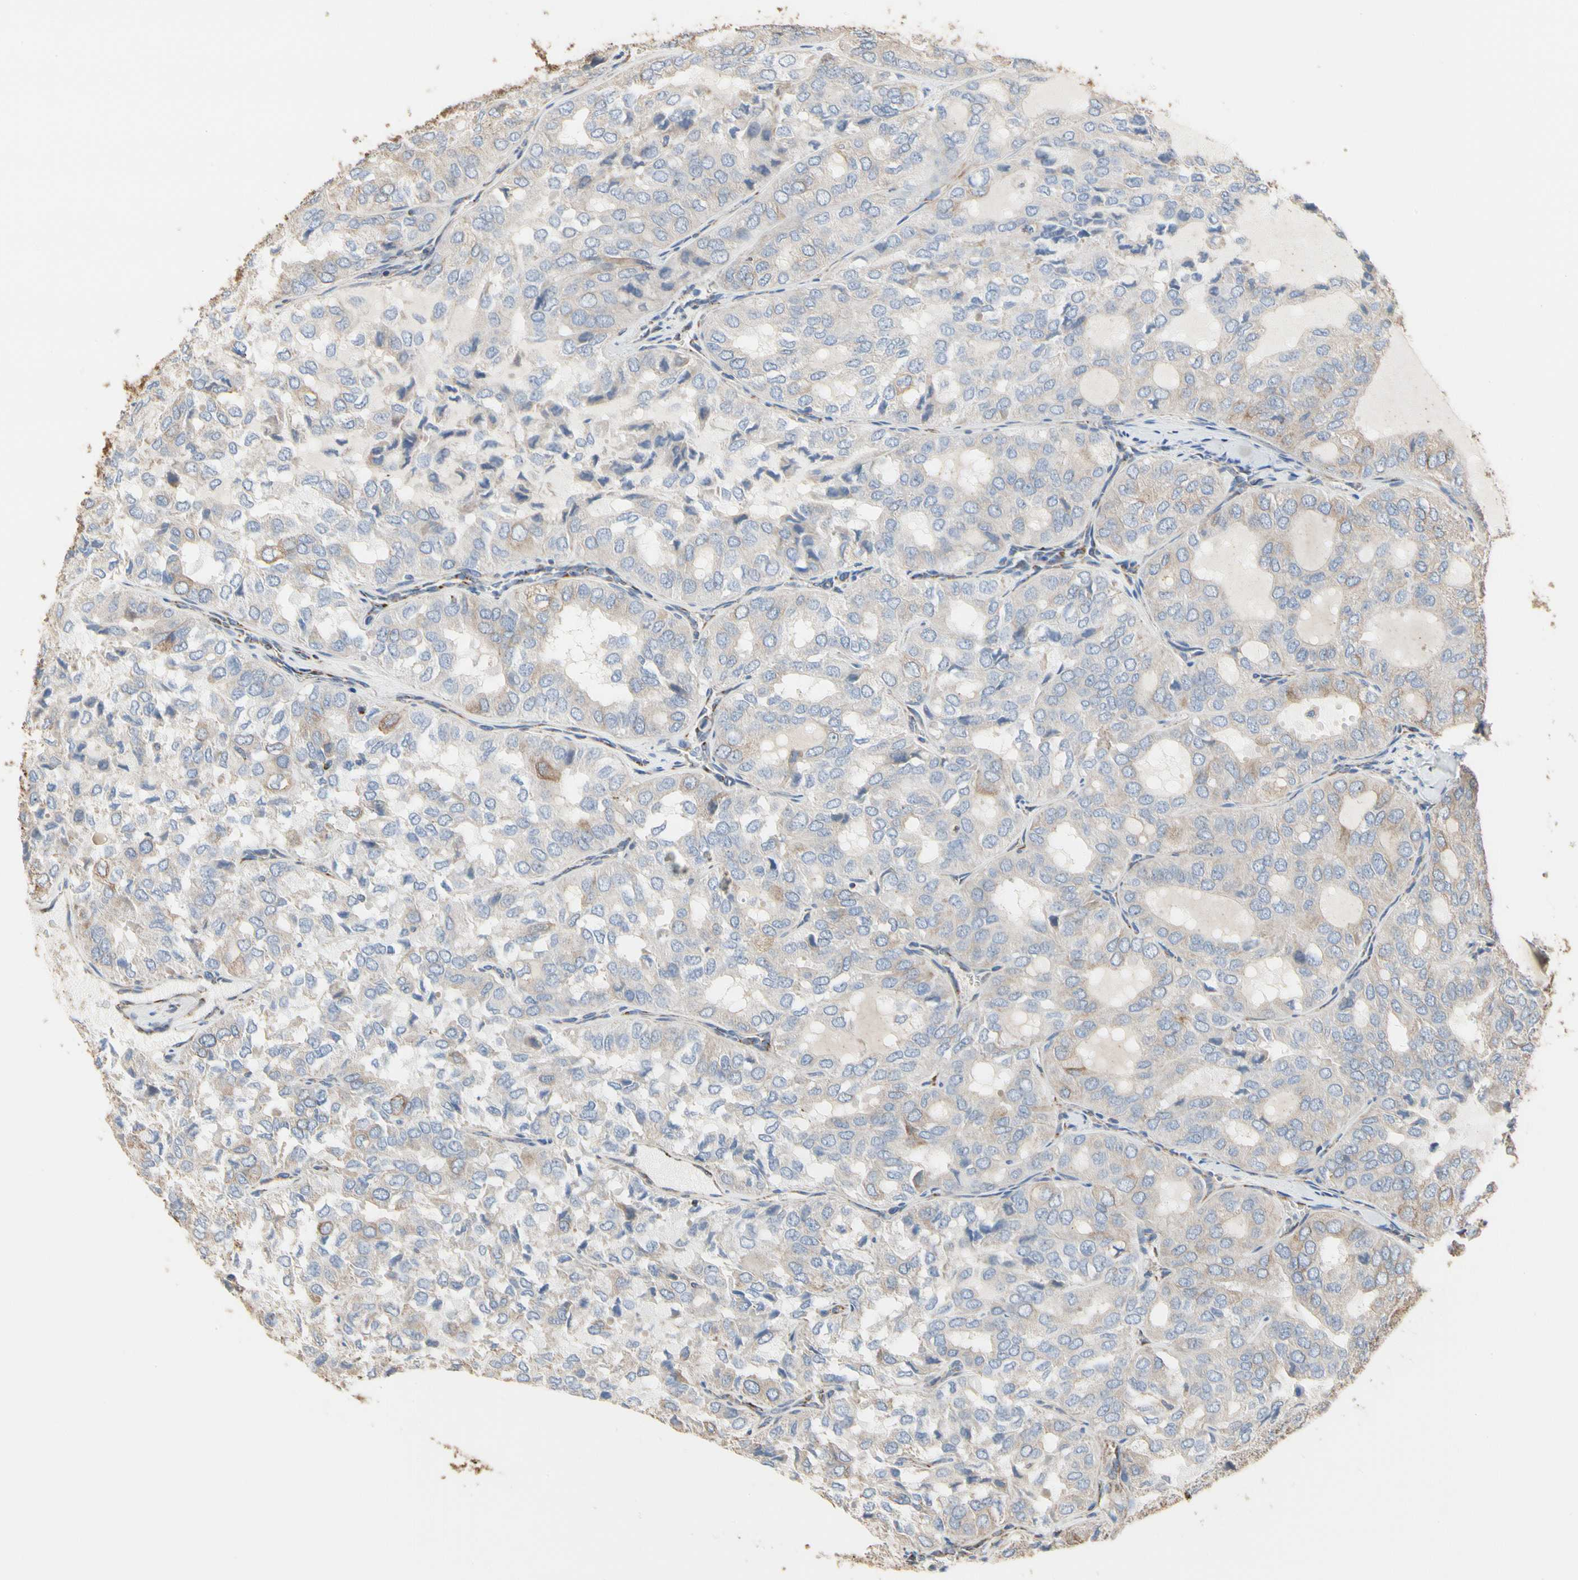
{"staining": {"intensity": "negative", "quantity": "none", "location": "none"}, "tissue": "thyroid cancer", "cell_type": "Tumor cells", "image_type": "cancer", "snomed": [{"axis": "morphology", "description": "Follicular adenoma carcinoma, NOS"}, {"axis": "topography", "description": "Thyroid gland"}], "caption": "DAB (3,3'-diaminobenzidine) immunohistochemical staining of thyroid cancer displays no significant expression in tumor cells.", "gene": "TUBA1A", "patient": {"sex": "male", "age": 75}}